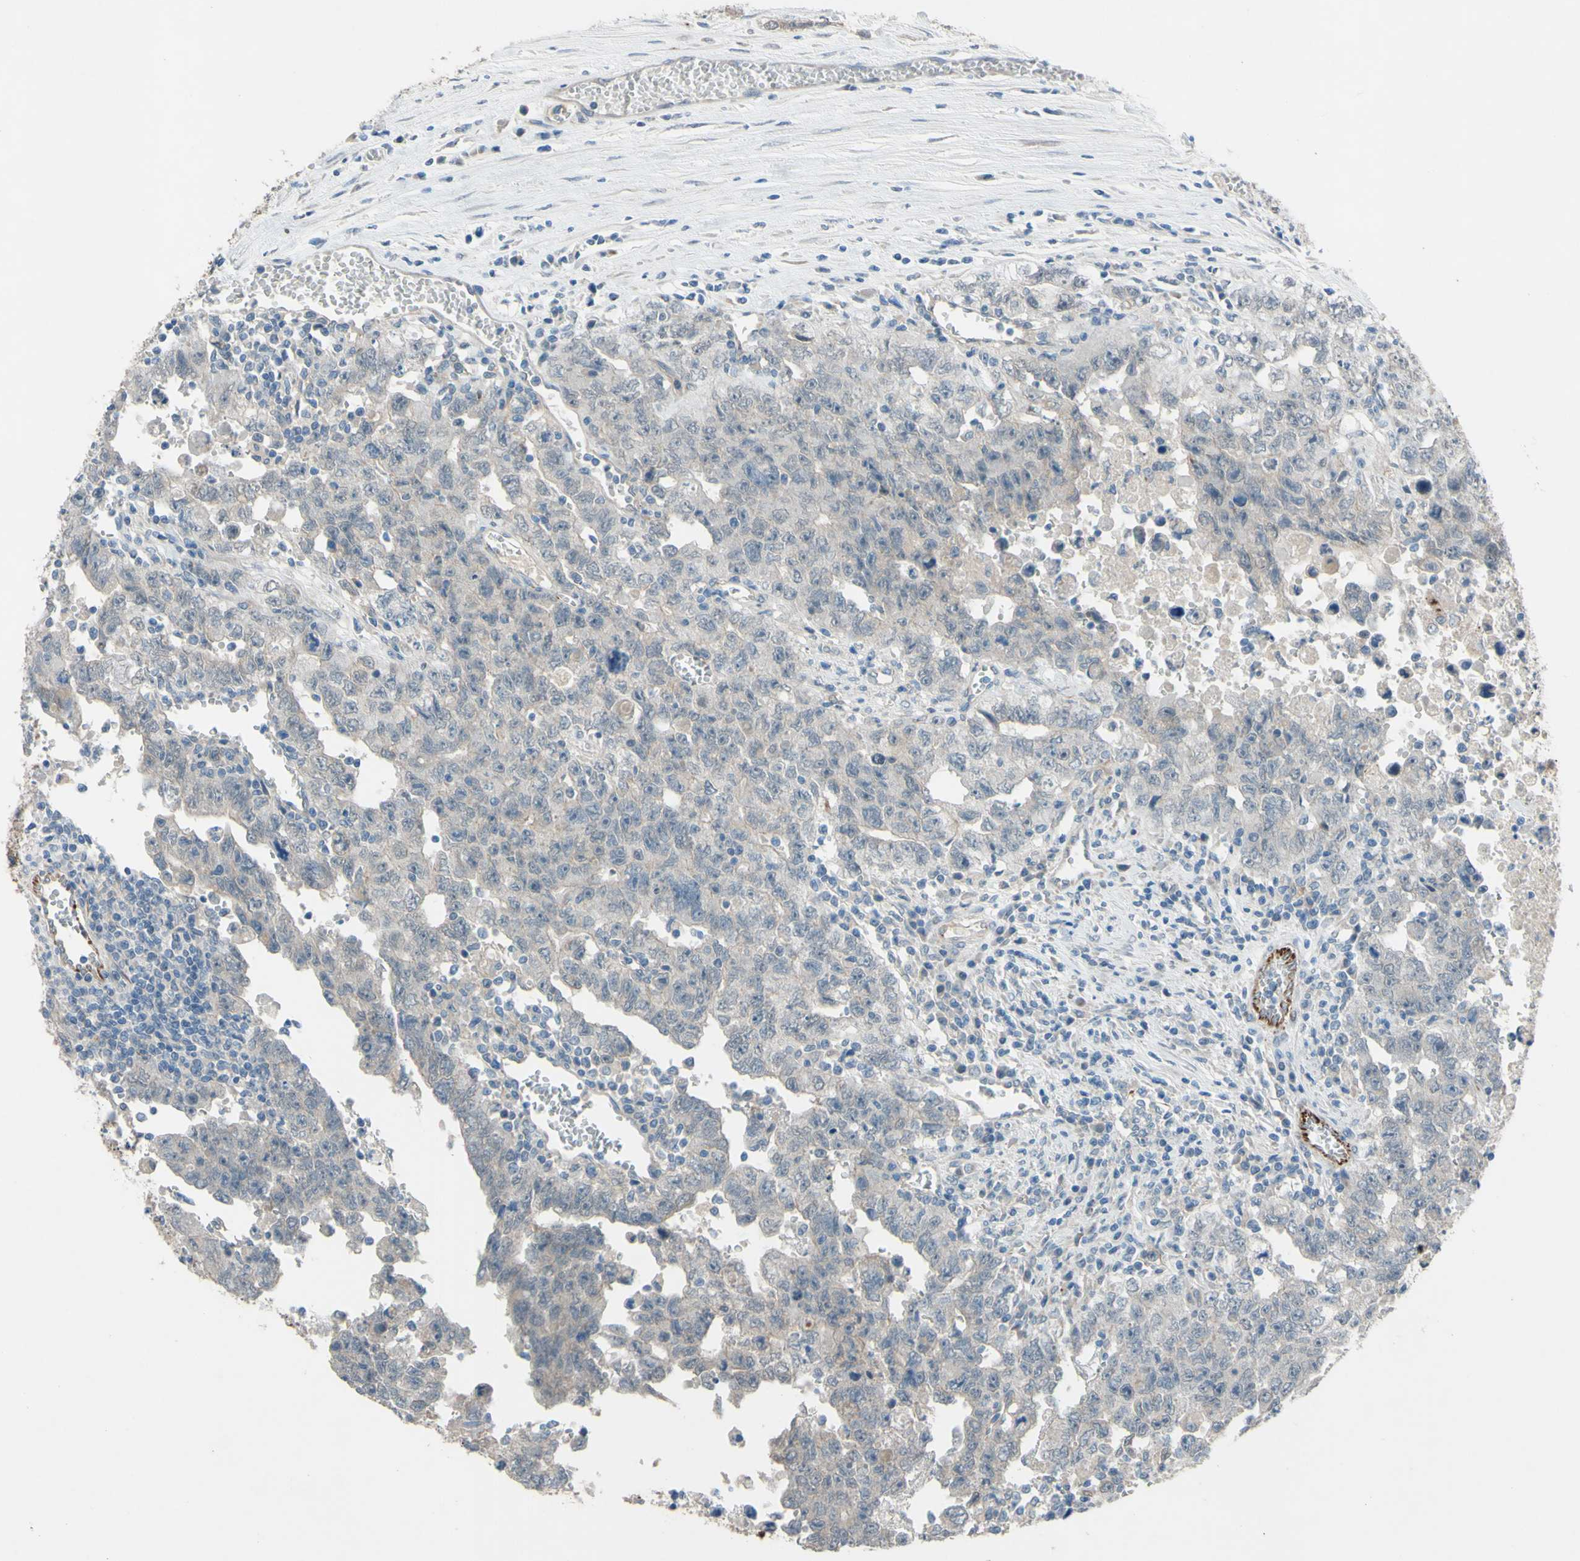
{"staining": {"intensity": "weak", "quantity": "<25%", "location": "cytoplasmic/membranous"}, "tissue": "testis cancer", "cell_type": "Tumor cells", "image_type": "cancer", "snomed": [{"axis": "morphology", "description": "Carcinoma, Embryonal, NOS"}, {"axis": "topography", "description": "Testis"}], "caption": "Immunohistochemistry (IHC) of human testis cancer displays no positivity in tumor cells.", "gene": "CDCP1", "patient": {"sex": "male", "age": 28}}